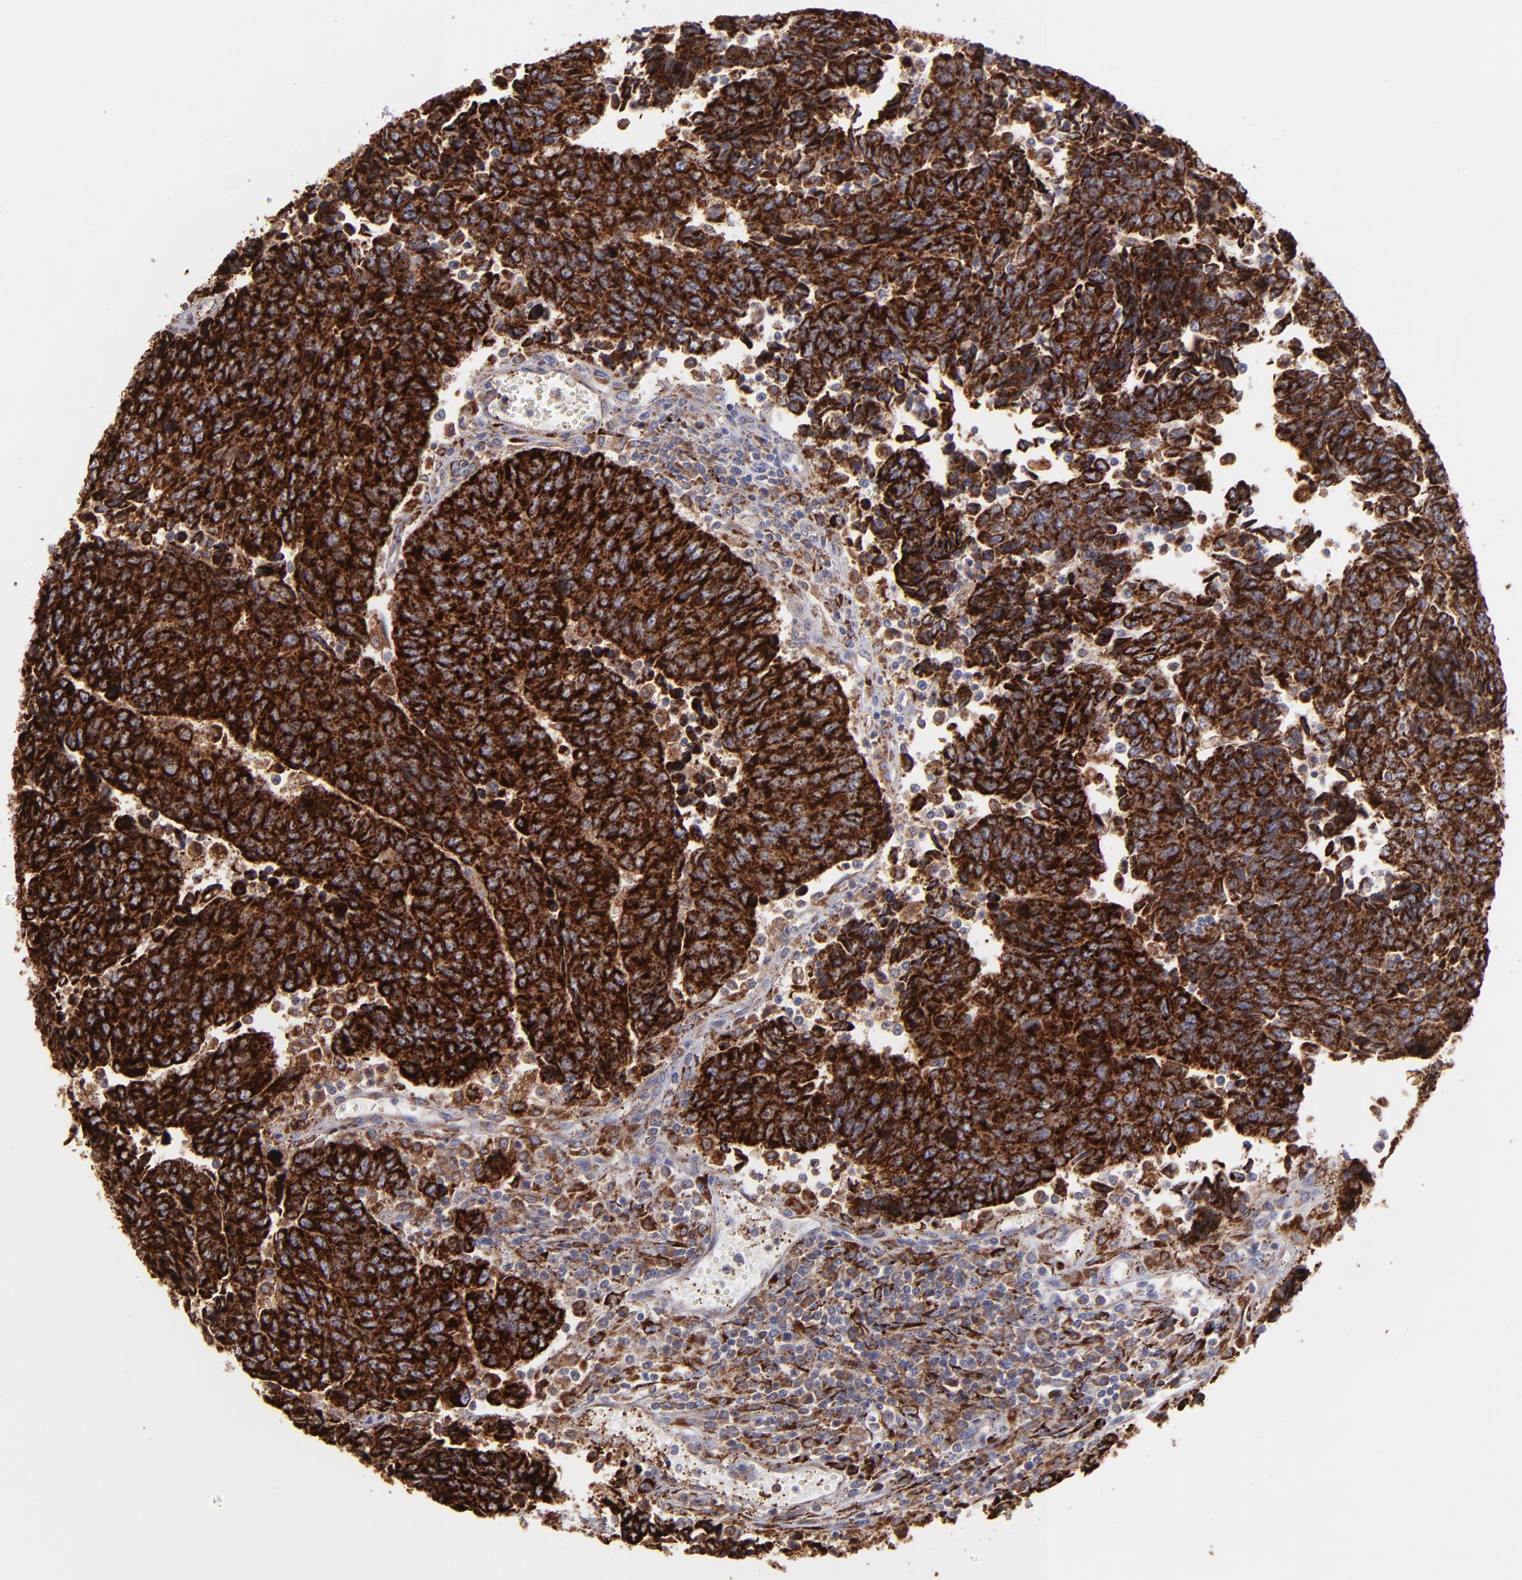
{"staining": {"intensity": "strong", "quantity": ">75%", "location": "cytoplasmic/membranous"}, "tissue": "urothelial cancer", "cell_type": "Tumor cells", "image_type": "cancer", "snomed": [{"axis": "morphology", "description": "Urothelial carcinoma, High grade"}, {"axis": "topography", "description": "Urinary bladder"}], "caption": "Tumor cells reveal strong cytoplasmic/membranous staining in about >75% of cells in urothelial carcinoma (high-grade).", "gene": "MAOB", "patient": {"sex": "male", "age": 86}}